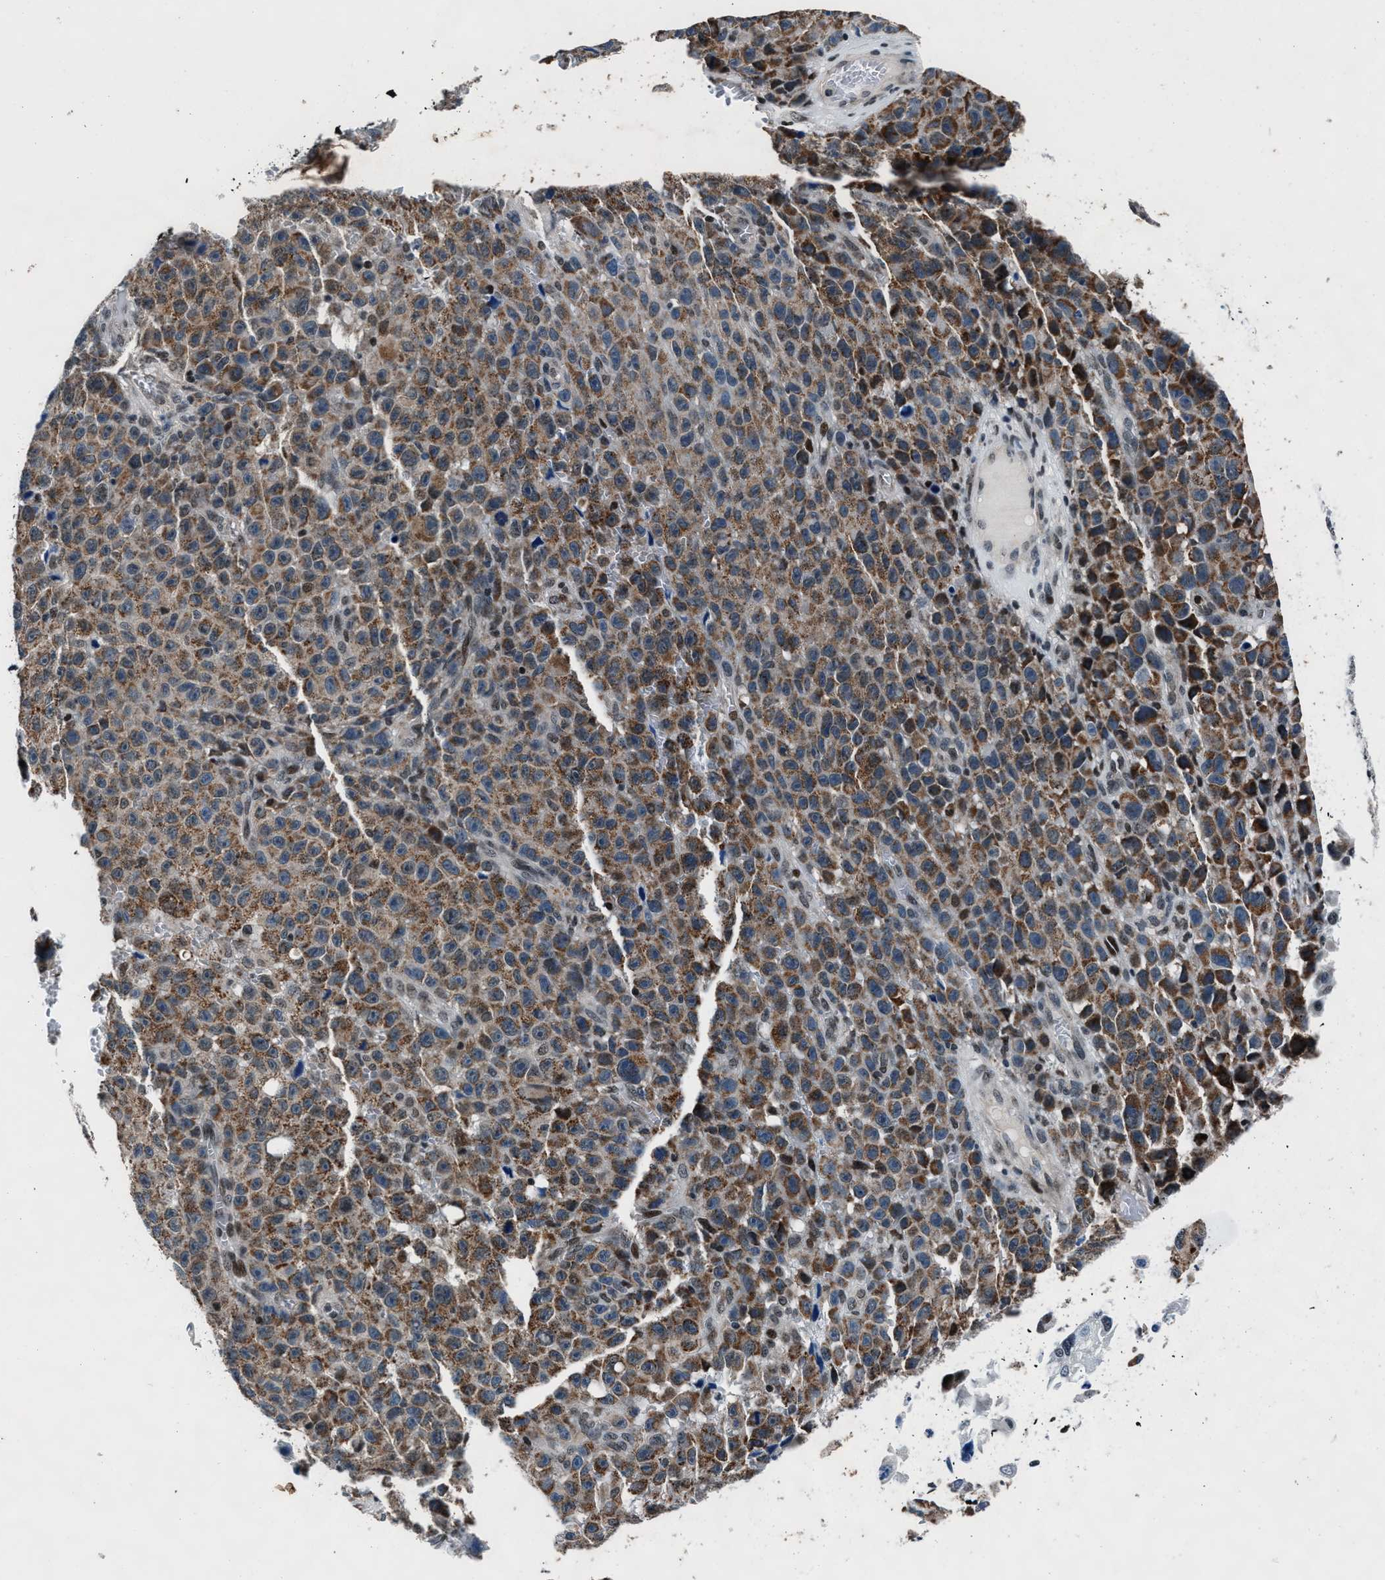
{"staining": {"intensity": "moderate", "quantity": "25%-75%", "location": "cytoplasmic/membranous,nuclear"}, "tissue": "skin cancer", "cell_type": "Tumor cells", "image_type": "cancer", "snomed": [{"axis": "morphology", "description": "Squamous cell carcinoma, NOS"}, {"axis": "topography", "description": "Skin"}], "caption": "A micrograph showing moderate cytoplasmic/membranous and nuclear staining in about 25%-75% of tumor cells in squamous cell carcinoma (skin), as visualized by brown immunohistochemical staining.", "gene": "PRRC2B", "patient": {"sex": "female", "age": 44}}